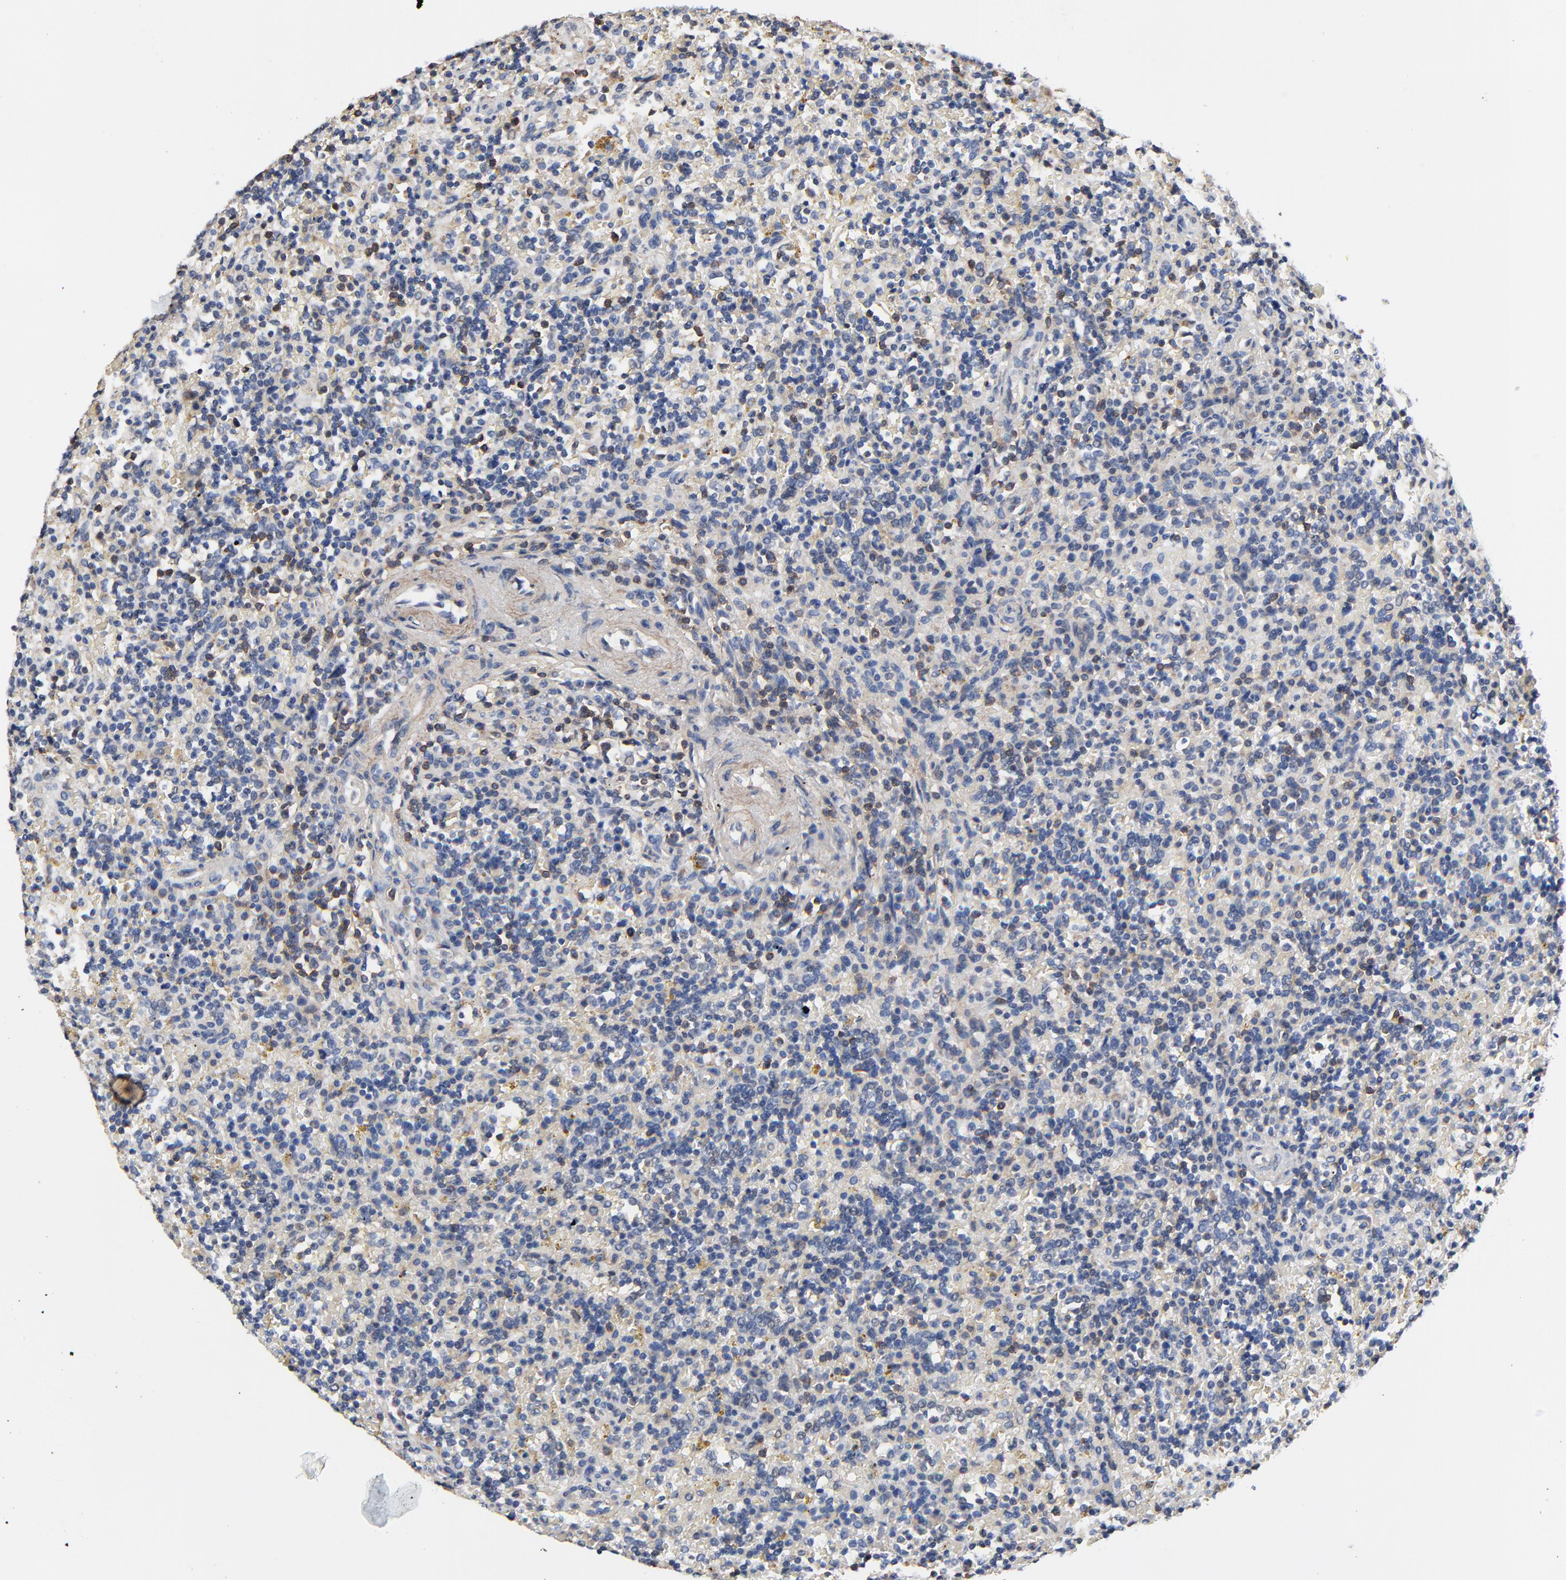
{"staining": {"intensity": "negative", "quantity": "none", "location": "none"}, "tissue": "lymphoma", "cell_type": "Tumor cells", "image_type": "cancer", "snomed": [{"axis": "morphology", "description": "Malignant lymphoma, non-Hodgkin's type, Low grade"}, {"axis": "topography", "description": "Spleen"}], "caption": "Immunohistochemical staining of human lymphoma shows no significant expression in tumor cells.", "gene": "SKAP1", "patient": {"sex": "male", "age": 67}}